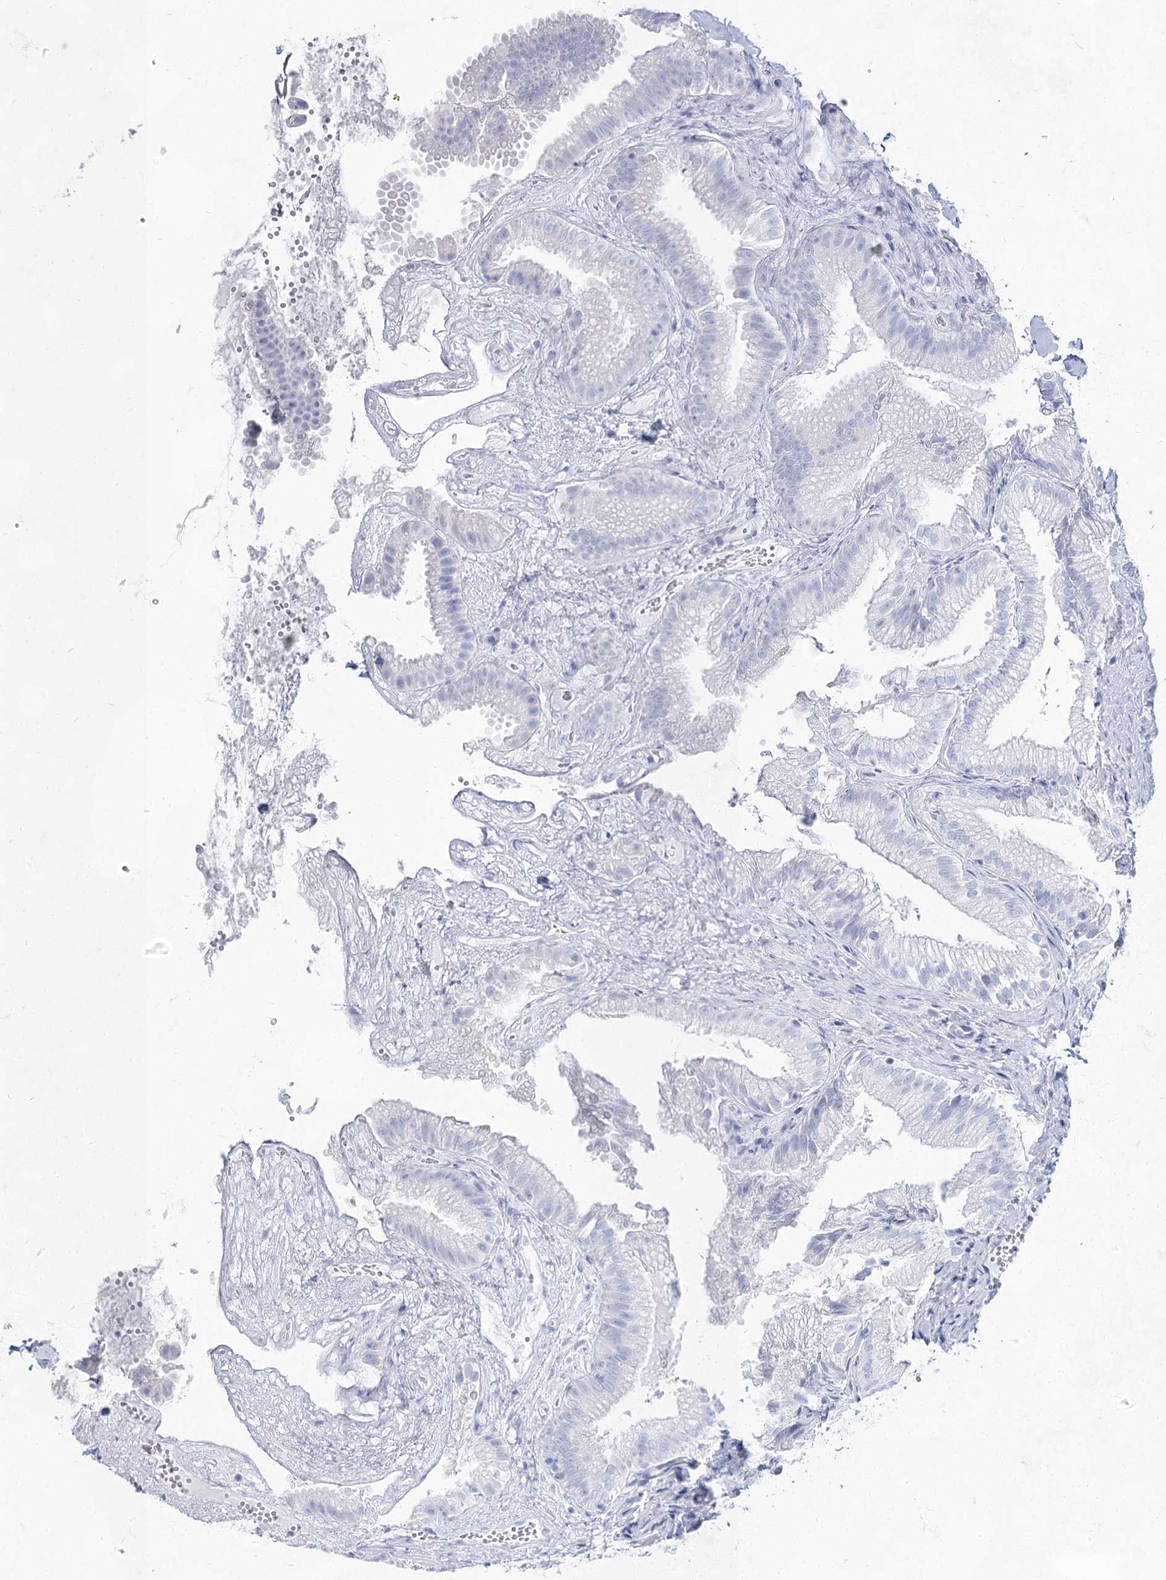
{"staining": {"intensity": "negative", "quantity": "none", "location": "none"}, "tissue": "gallbladder", "cell_type": "Glandular cells", "image_type": "normal", "snomed": [{"axis": "morphology", "description": "Normal tissue, NOS"}, {"axis": "topography", "description": "Gallbladder"}], "caption": "Immunohistochemistry micrograph of unremarkable human gallbladder stained for a protein (brown), which exhibits no staining in glandular cells.", "gene": "ACRV1", "patient": {"sex": "female", "age": 30}}